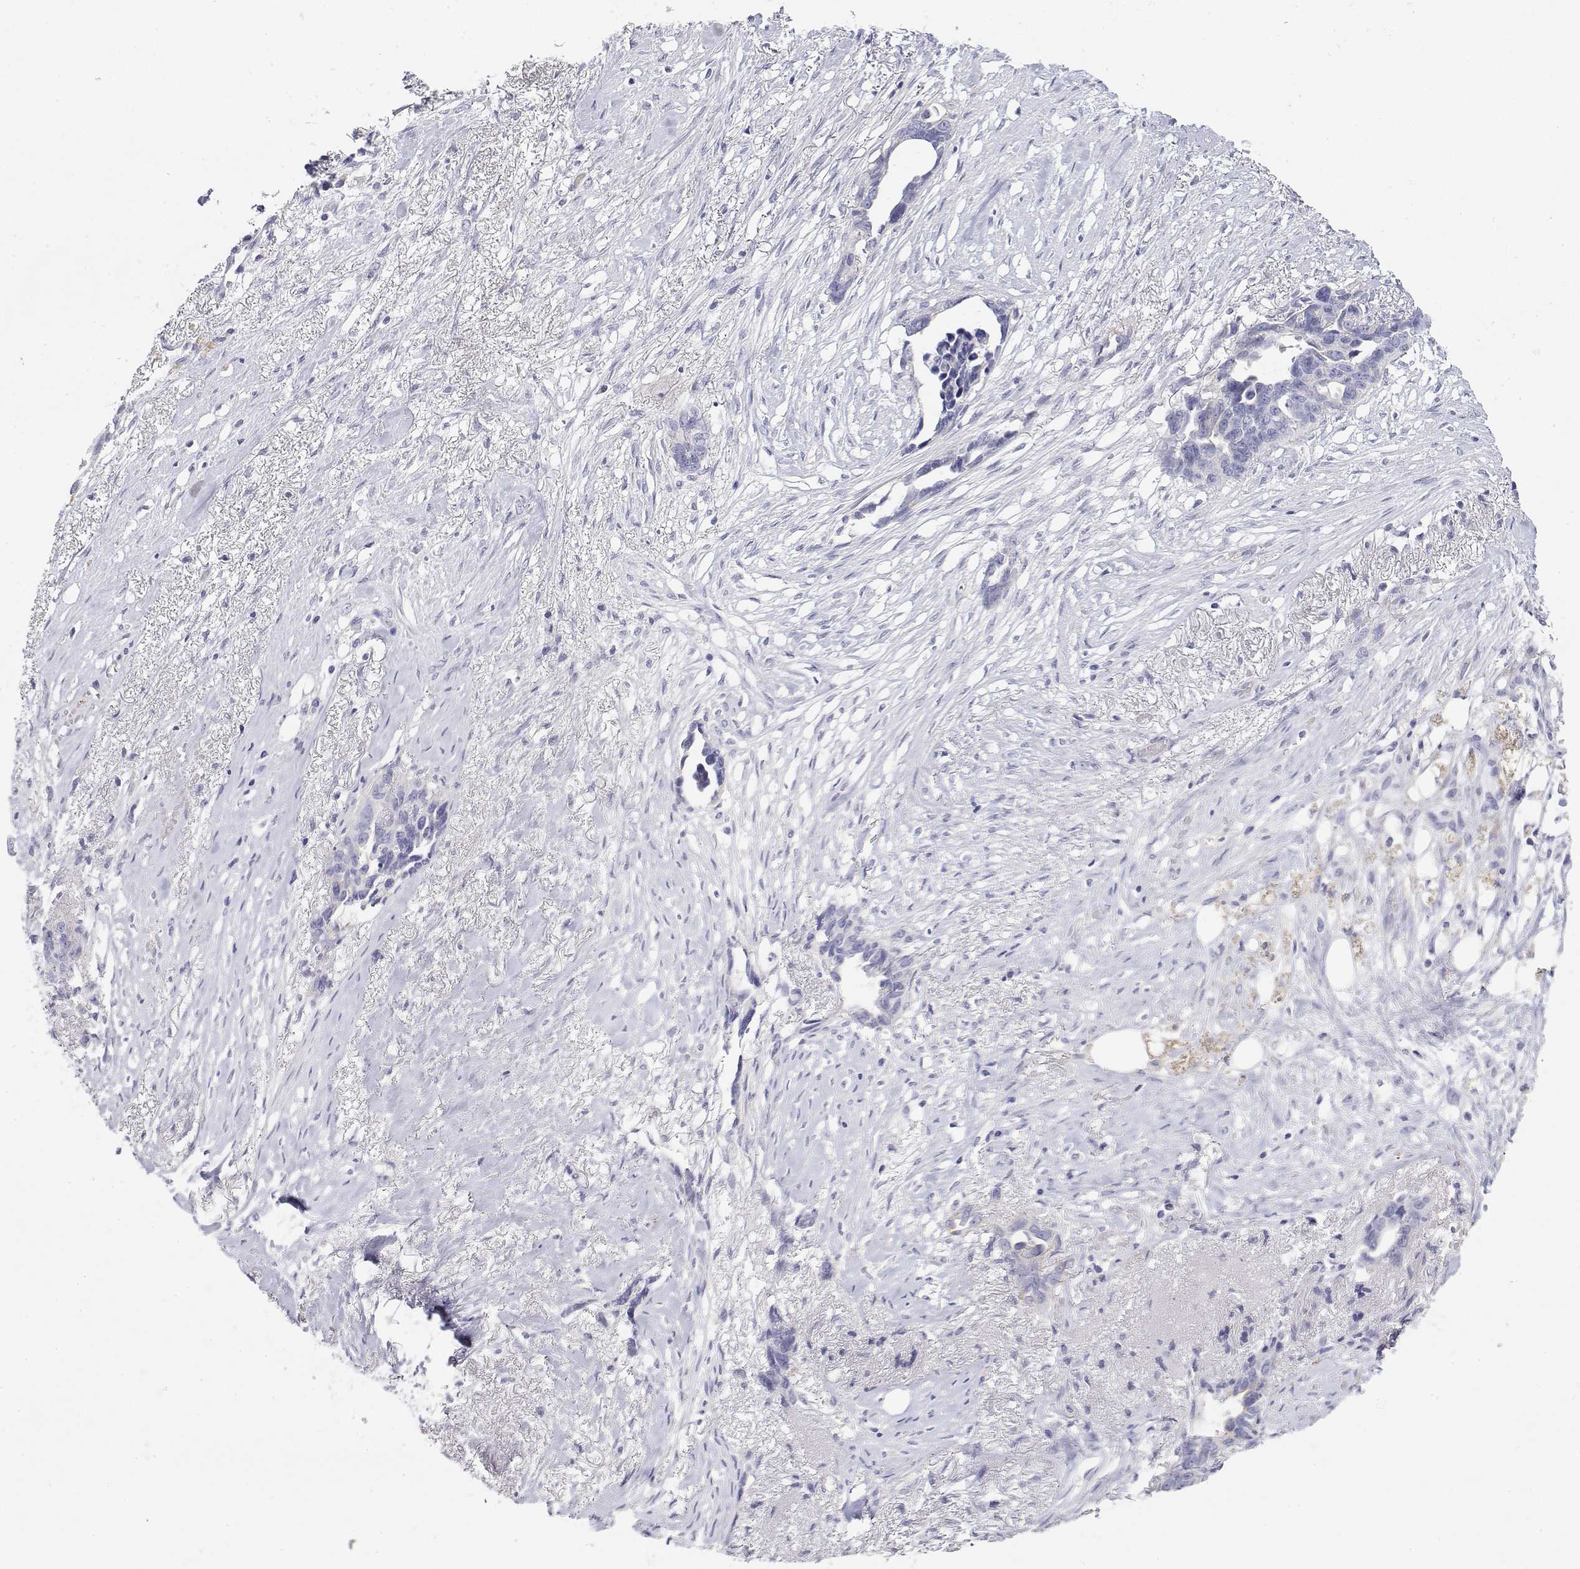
{"staining": {"intensity": "negative", "quantity": "none", "location": "none"}, "tissue": "ovarian cancer", "cell_type": "Tumor cells", "image_type": "cancer", "snomed": [{"axis": "morphology", "description": "Cystadenocarcinoma, serous, NOS"}, {"axis": "topography", "description": "Ovary"}], "caption": "Immunohistochemical staining of human serous cystadenocarcinoma (ovarian) exhibits no significant expression in tumor cells.", "gene": "MISP", "patient": {"sex": "female", "age": 69}}